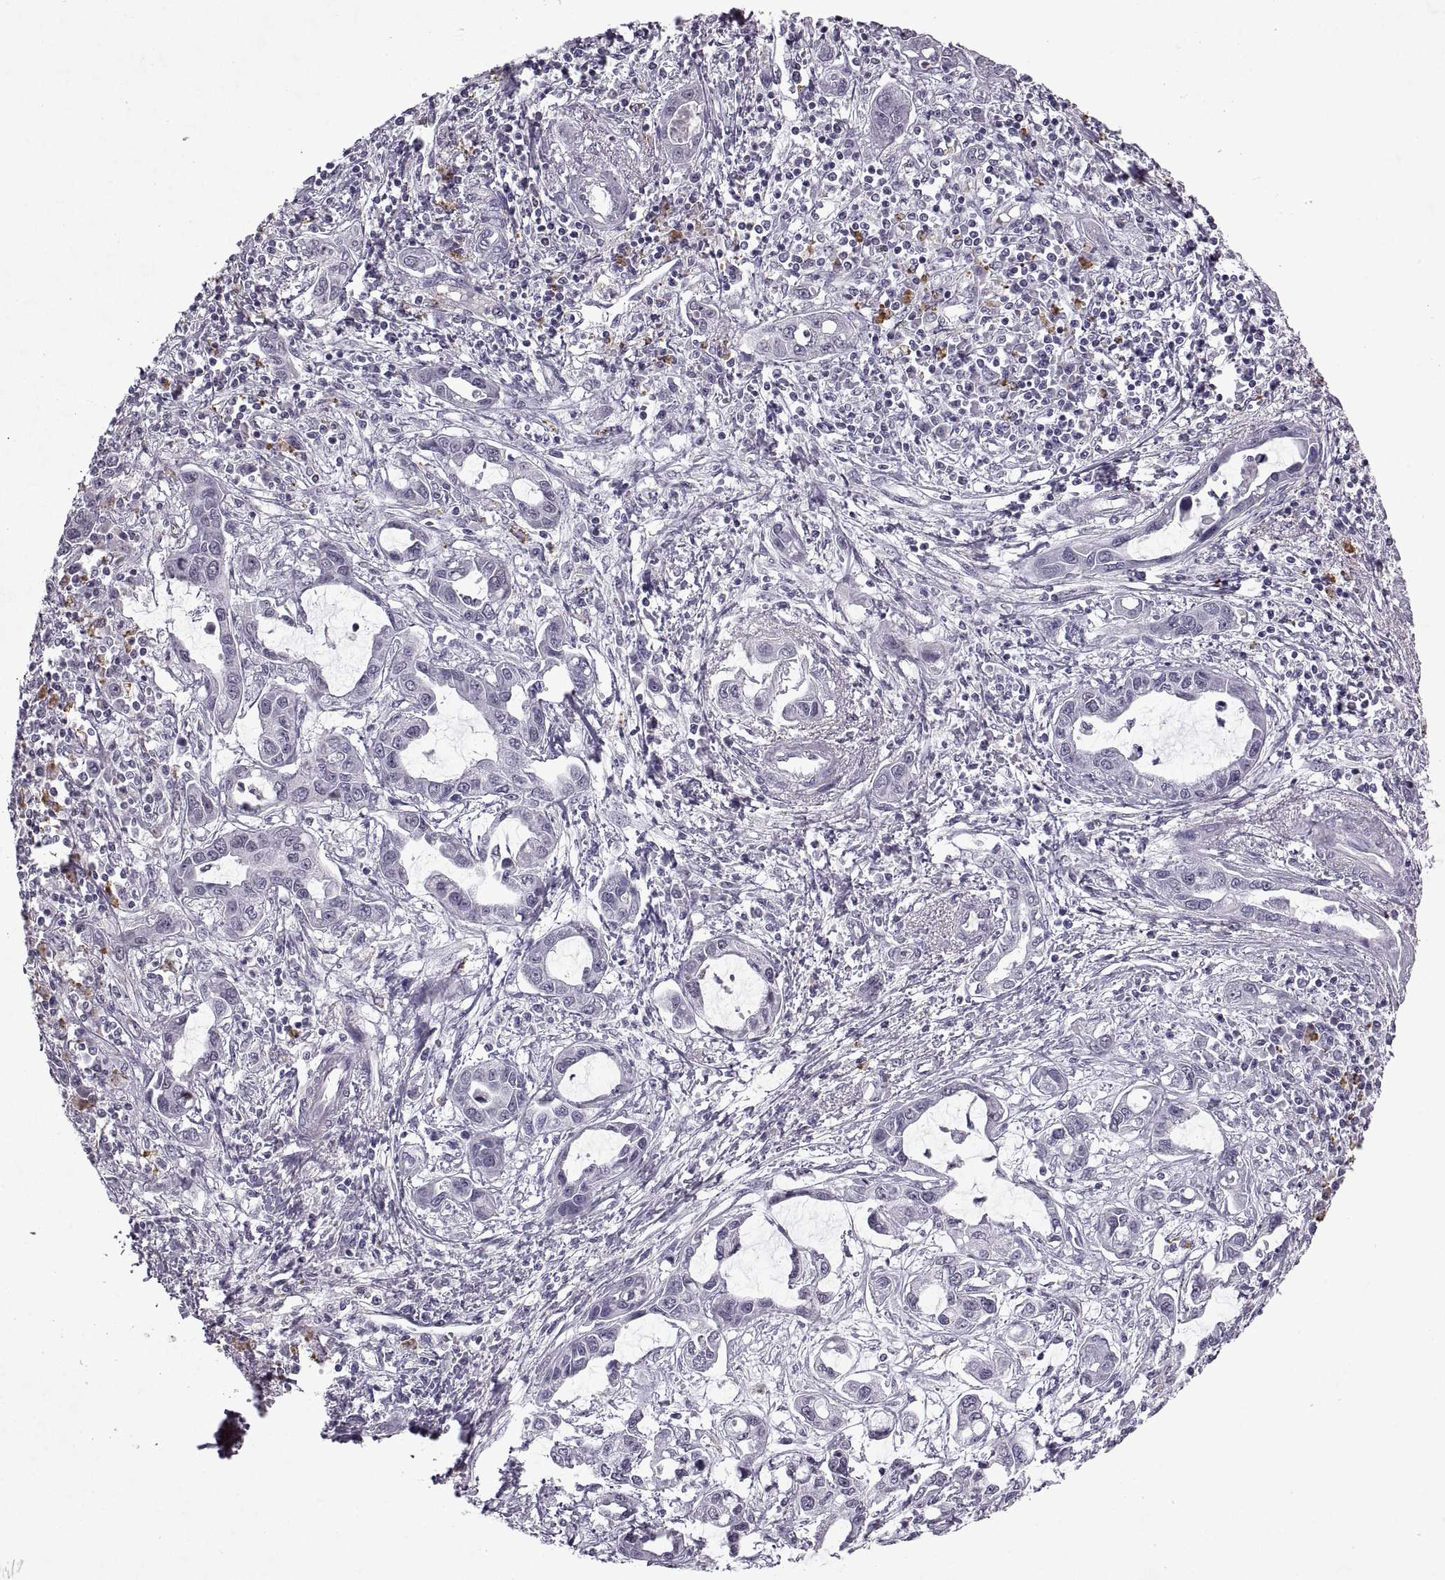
{"staining": {"intensity": "negative", "quantity": "none", "location": "none"}, "tissue": "liver cancer", "cell_type": "Tumor cells", "image_type": "cancer", "snomed": [{"axis": "morphology", "description": "Cholangiocarcinoma"}, {"axis": "topography", "description": "Liver"}], "caption": "IHC of liver cholangiocarcinoma demonstrates no staining in tumor cells.", "gene": "SINHCAF", "patient": {"sex": "male", "age": 58}}